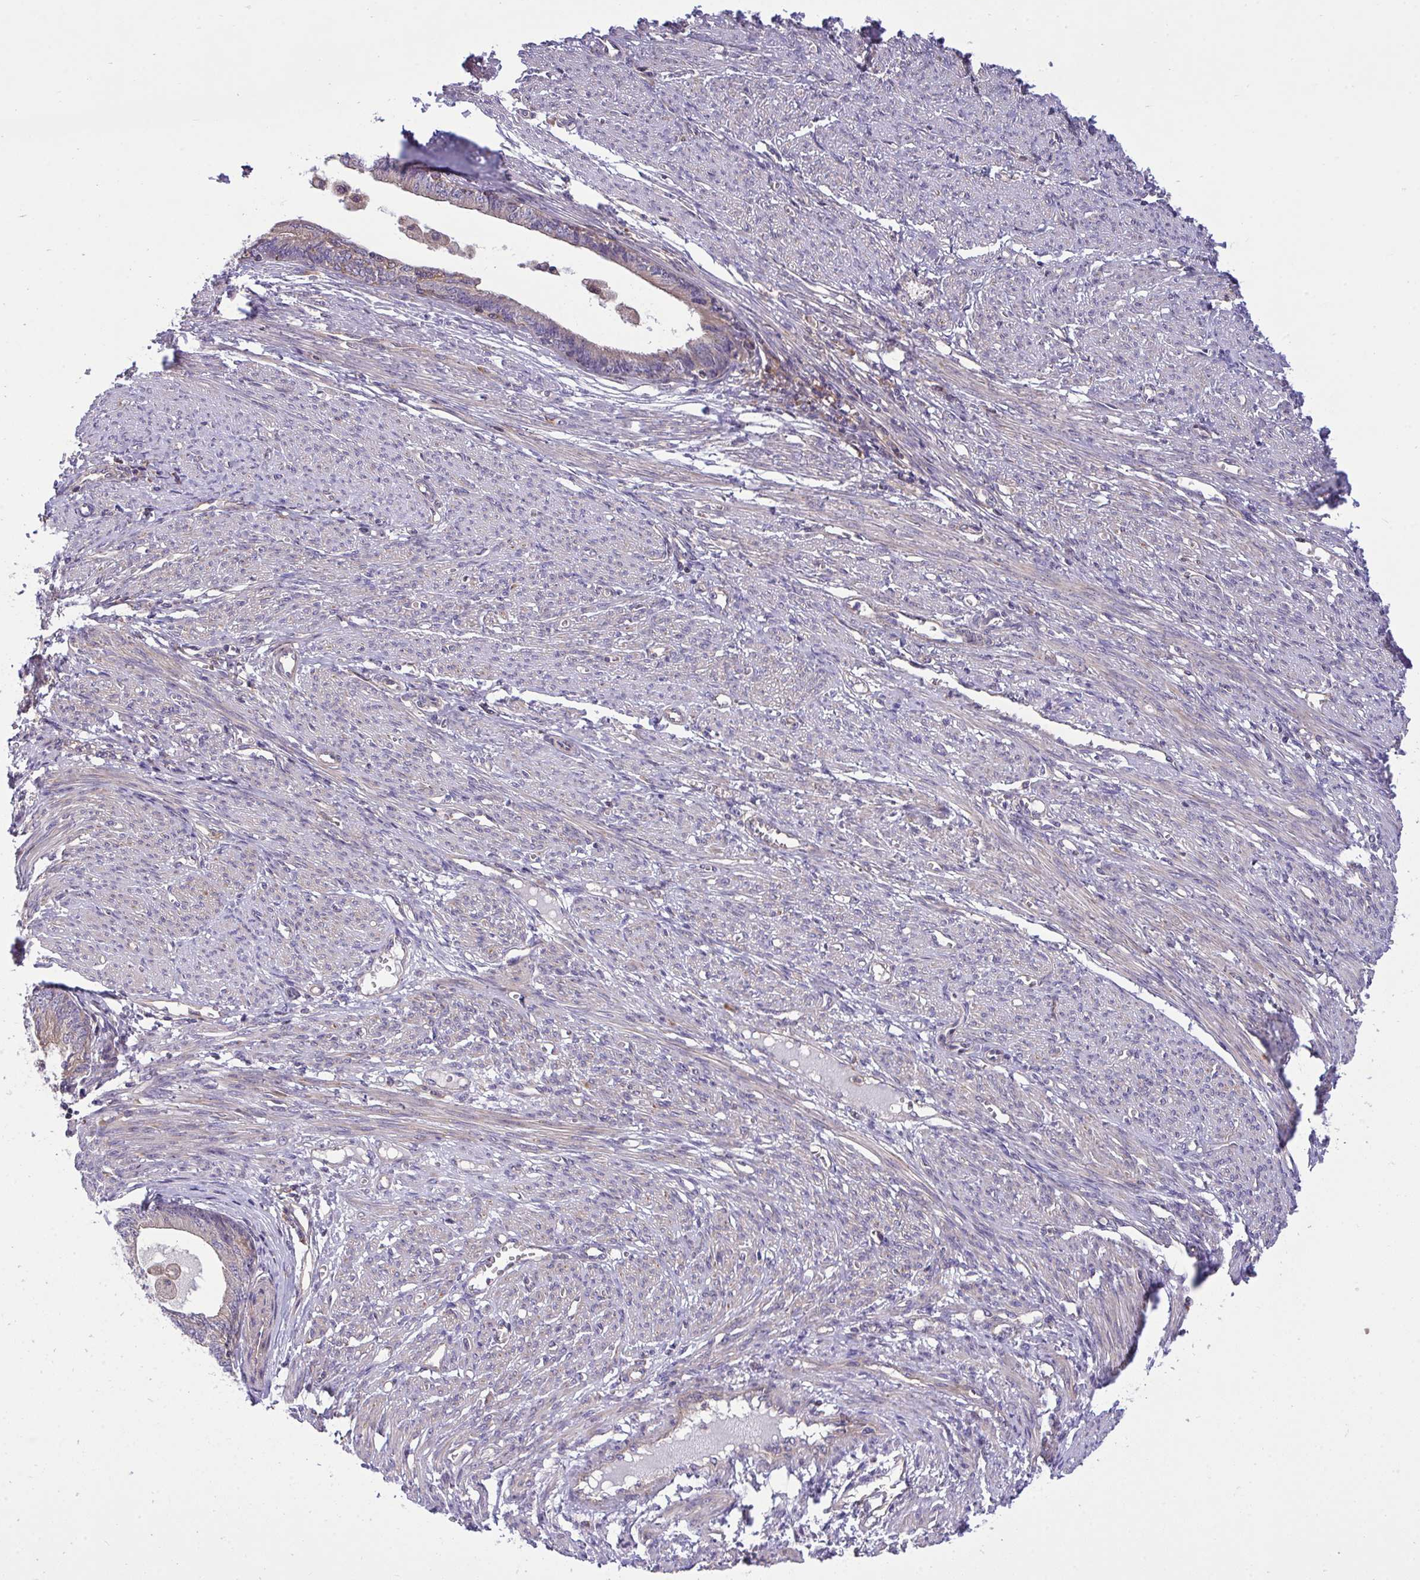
{"staining": {"intensity": "weak", "quantity": "<25%", "location": "cytoplasmic/membranous"}, "tissue": "endometrial cancer", "cell_type": "Tumor cells", "image_type": "cancer", "snomed": [{"axis": "morphology", "description": "Adenocarcinoma, NOS"}, {"axis": "topography", "description": "Endometrium"}], "caption": "Immunohistochemical staining of human adenocarcinoma (endometrial) reveals no significant staining in tumor cells. (DAB IHC visualized using brightfield microscopy, high magnification).", "gene": "GRB14", "patient": {"sex": "female", "age": 68}}